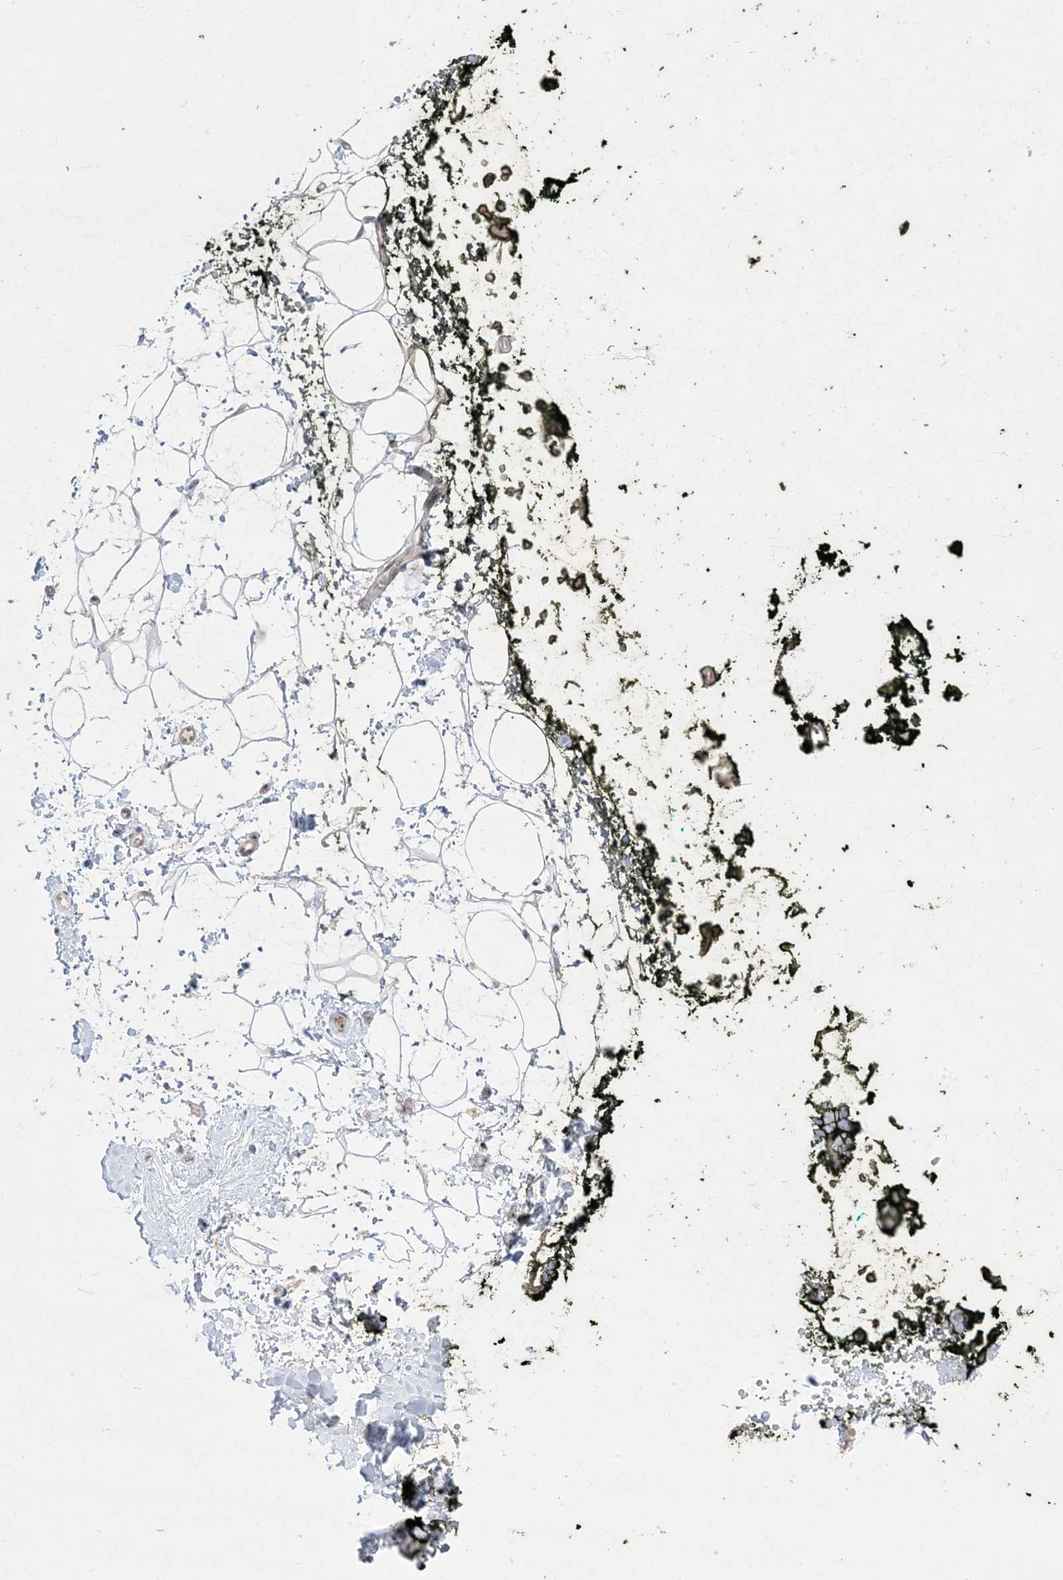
{"staining": {"intensity": "negative", "quantity": "none", "location": "none"}, "tissue": "adipose tissue", "cell_type": "Adipocytes", "image_type": "normal", "snomed": [{"axis": "morphology", "description": "Normal tissue, NOS"}, {"axis": "morphology", "description": "Adenocarcinoma, NOS"}, {"axis": "topography", "description": "Pancreas"}, {"axis": "topography", "description": "Peripheral nerve tissue"}], "caption": "Adipose tissue stained for a protein using immunohistochemistry (IHC) demonstrates no staining adipocytes.", "gene": "BHLHE40", "patient": {"sex": "male", "age": 59}}